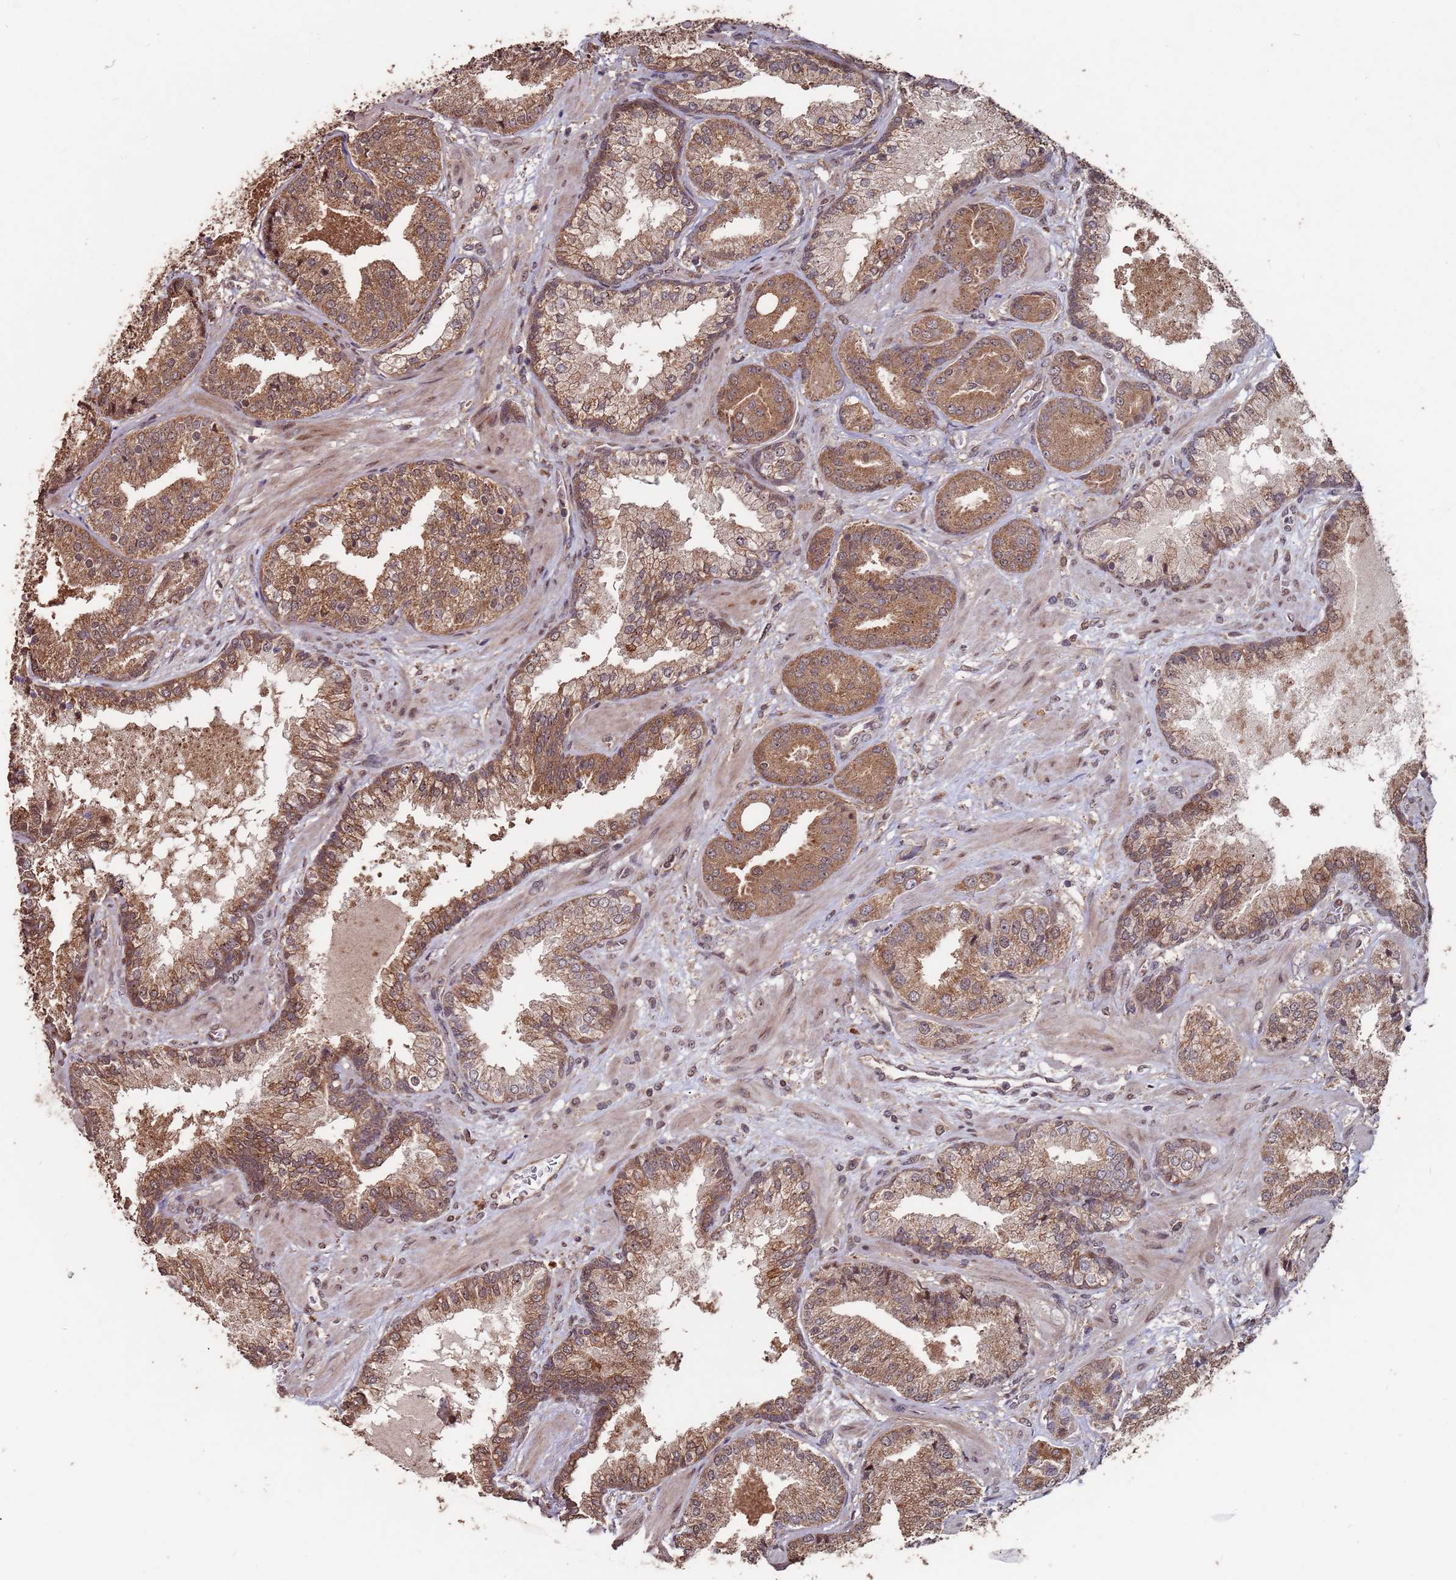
{"staining": {"intensity": "moderate", "quantity": ">75%", "location": "cytoplasmic/membranous"}, "tissue": "prostate cancer", "cell_type": "Tumor cells", "image_type": "cancer", "snomed": [{"axis": "morphology", "description": "Adenocarcinoma, High grade"}, {"axis": "topography", "description": "Prostate"}], "caption": "Immunohistochemistry (IHC) (DAB) staining of prostate high-grade adenocarcinoma exhibits moderate cytoplasmic/membranous protein staining in approximately >75% of tumor cells.", "gene": "PRR7", "patient": {"sex": "male", "age": 63}}